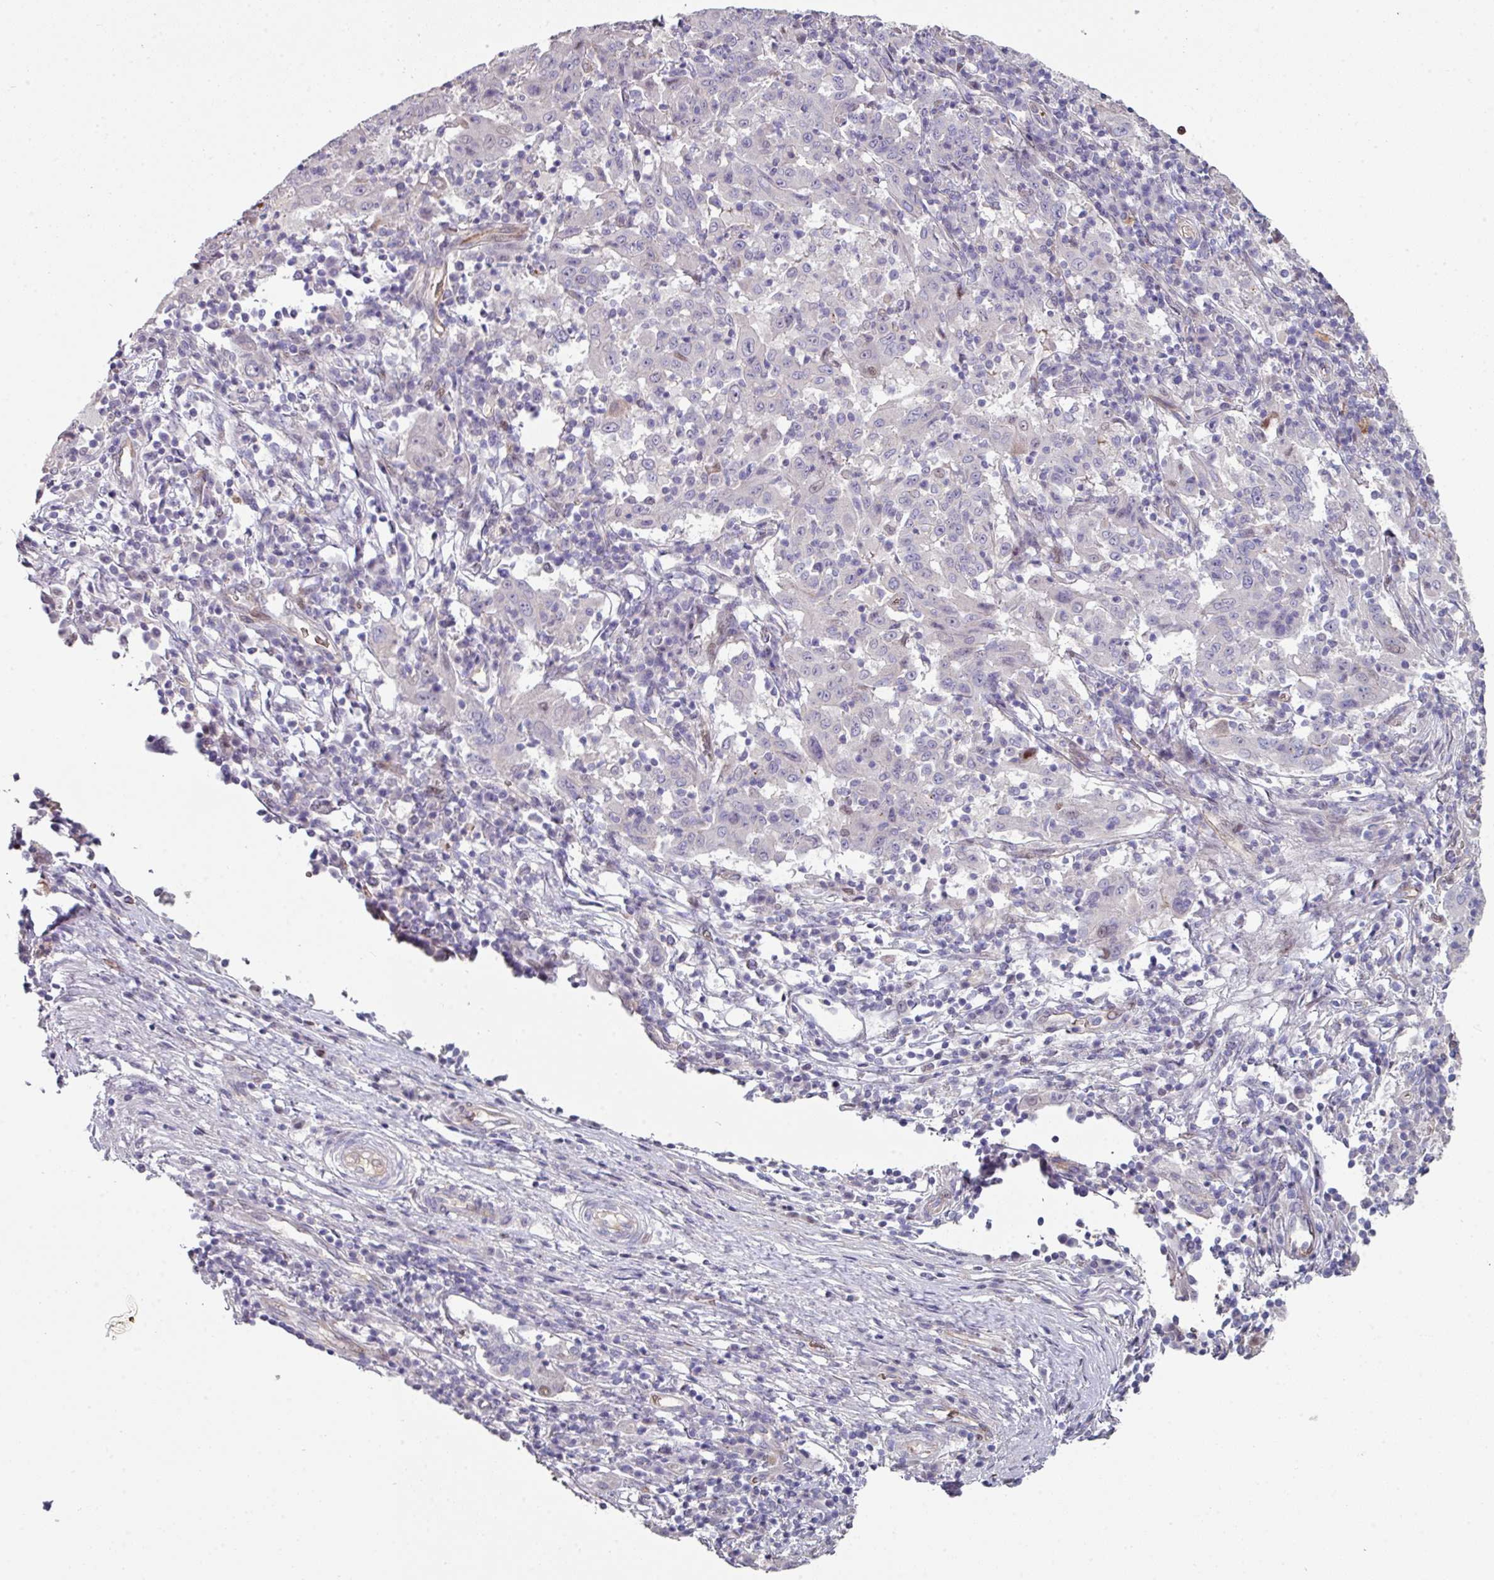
{"staining": {"intensity": "negative", "quantity": "none", "location": "none"}, "tissue": "pancreatic cancer", "cell_type": "Tumor cells", "image_type": "cancer", "snomed": [{"axis": "morphology", "description": "Adenocarcinoma, NOS"}, {"axis": "topography", "description": "Pancreas"}], "caption": "IHC histopathology image of human pancreatic adenocarcinoma stained for a protein (brown), which displays no expression in tumor cells.", "gene": "ANO9", "patient": {"sex": "male", "age": 63}}